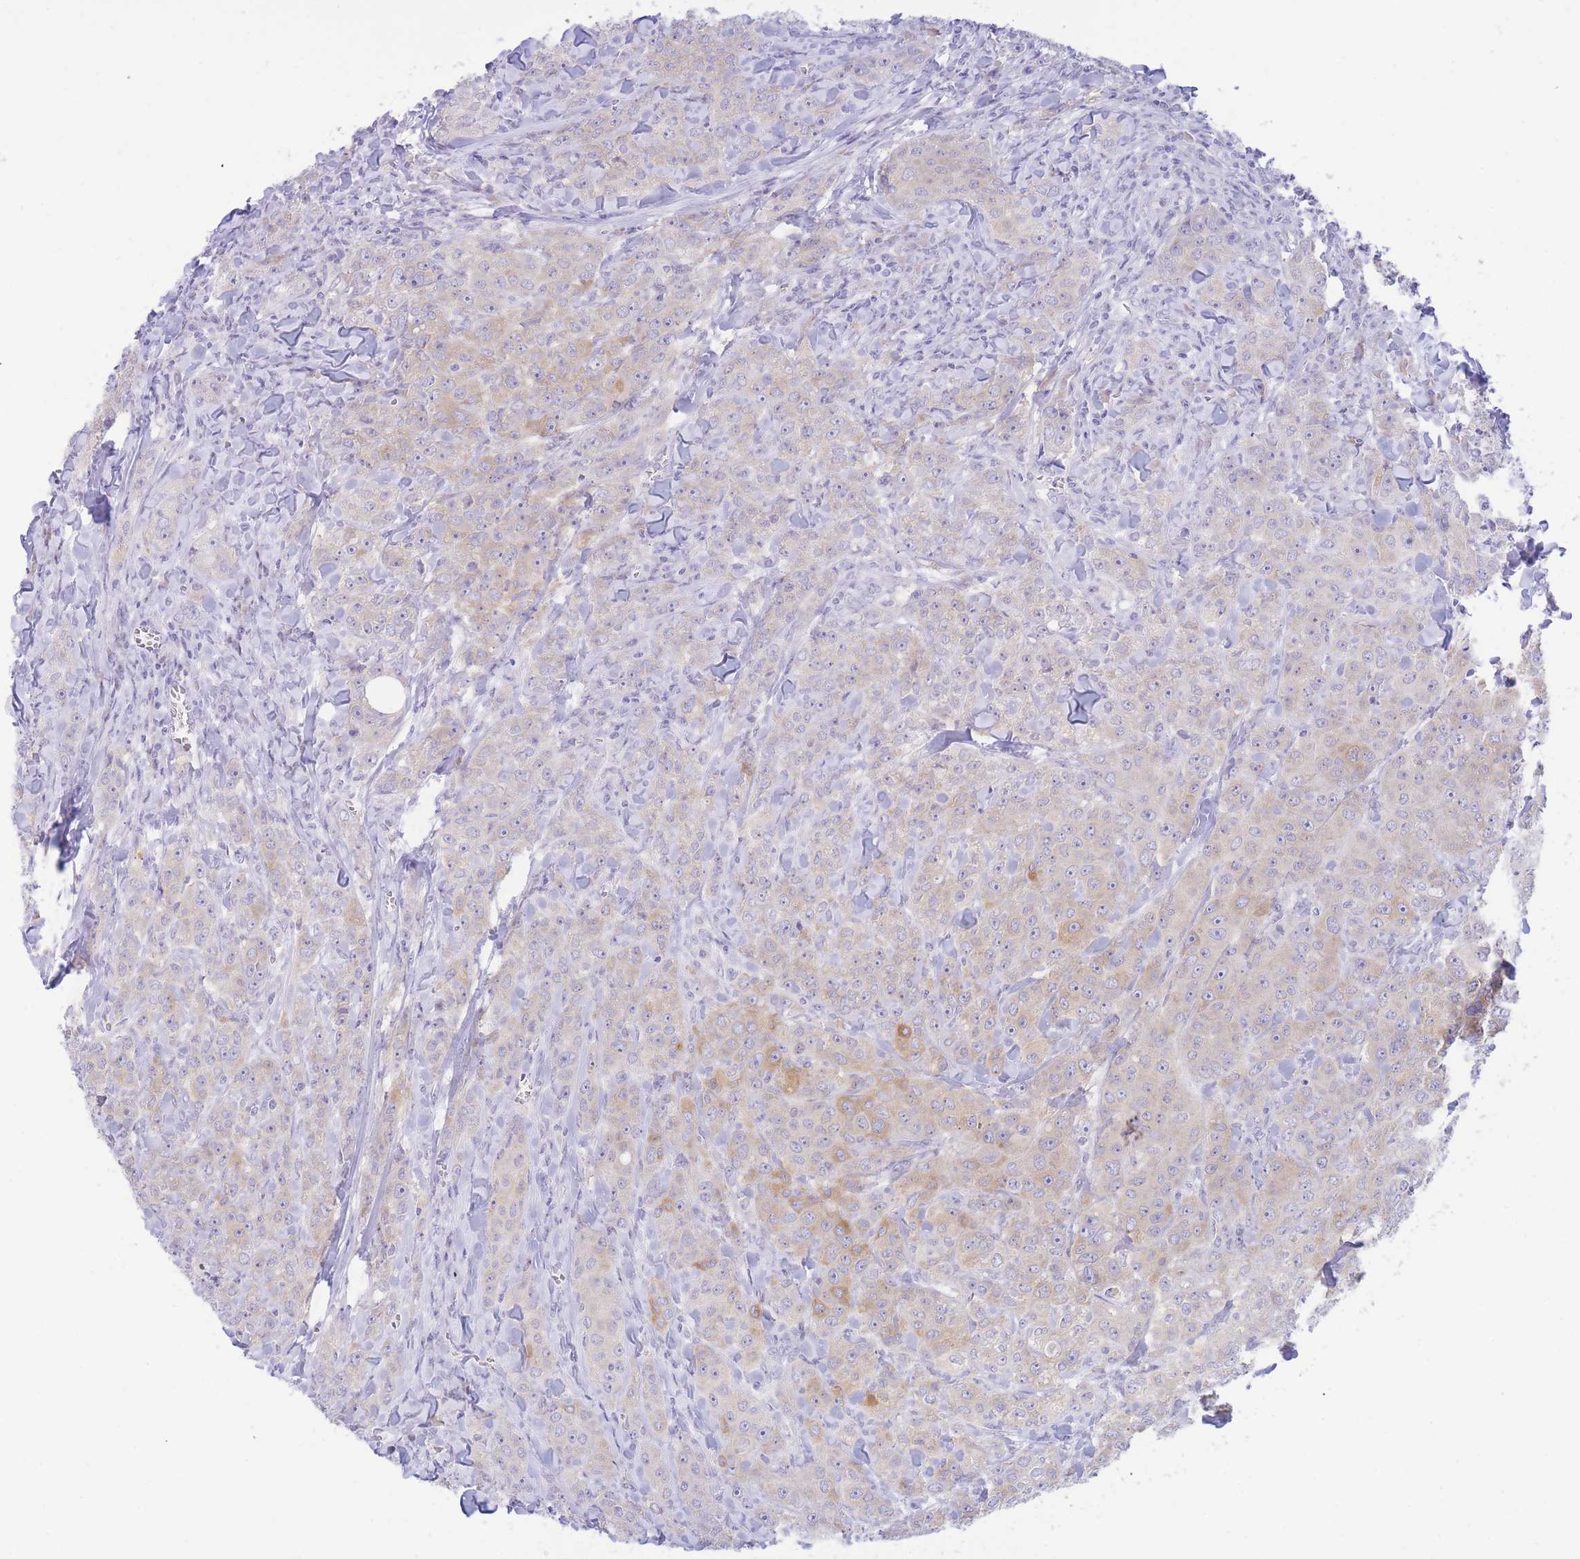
{"staining": {"intensity": "weak", "quantity": "25%-75%", "location": "cytoplasmic/membranous"}, "tissue": "breast cancer", "cell_type": "Tumor cells", "image_type": "cancer", "snomed": [{"axis": "morphology", "description": "Duct carcinoma"}, {"axis": "topography", "description": "Breast"}], "caption": "Immunohistochemistry of human intraductal carcinoma (breast) reveals low levels of weak cytoplasmic/membranous positivity in approximately 25%-75% of tumor cells.", "gene": "SSUH2", "patient": {"sex": "female", "age": 43}}